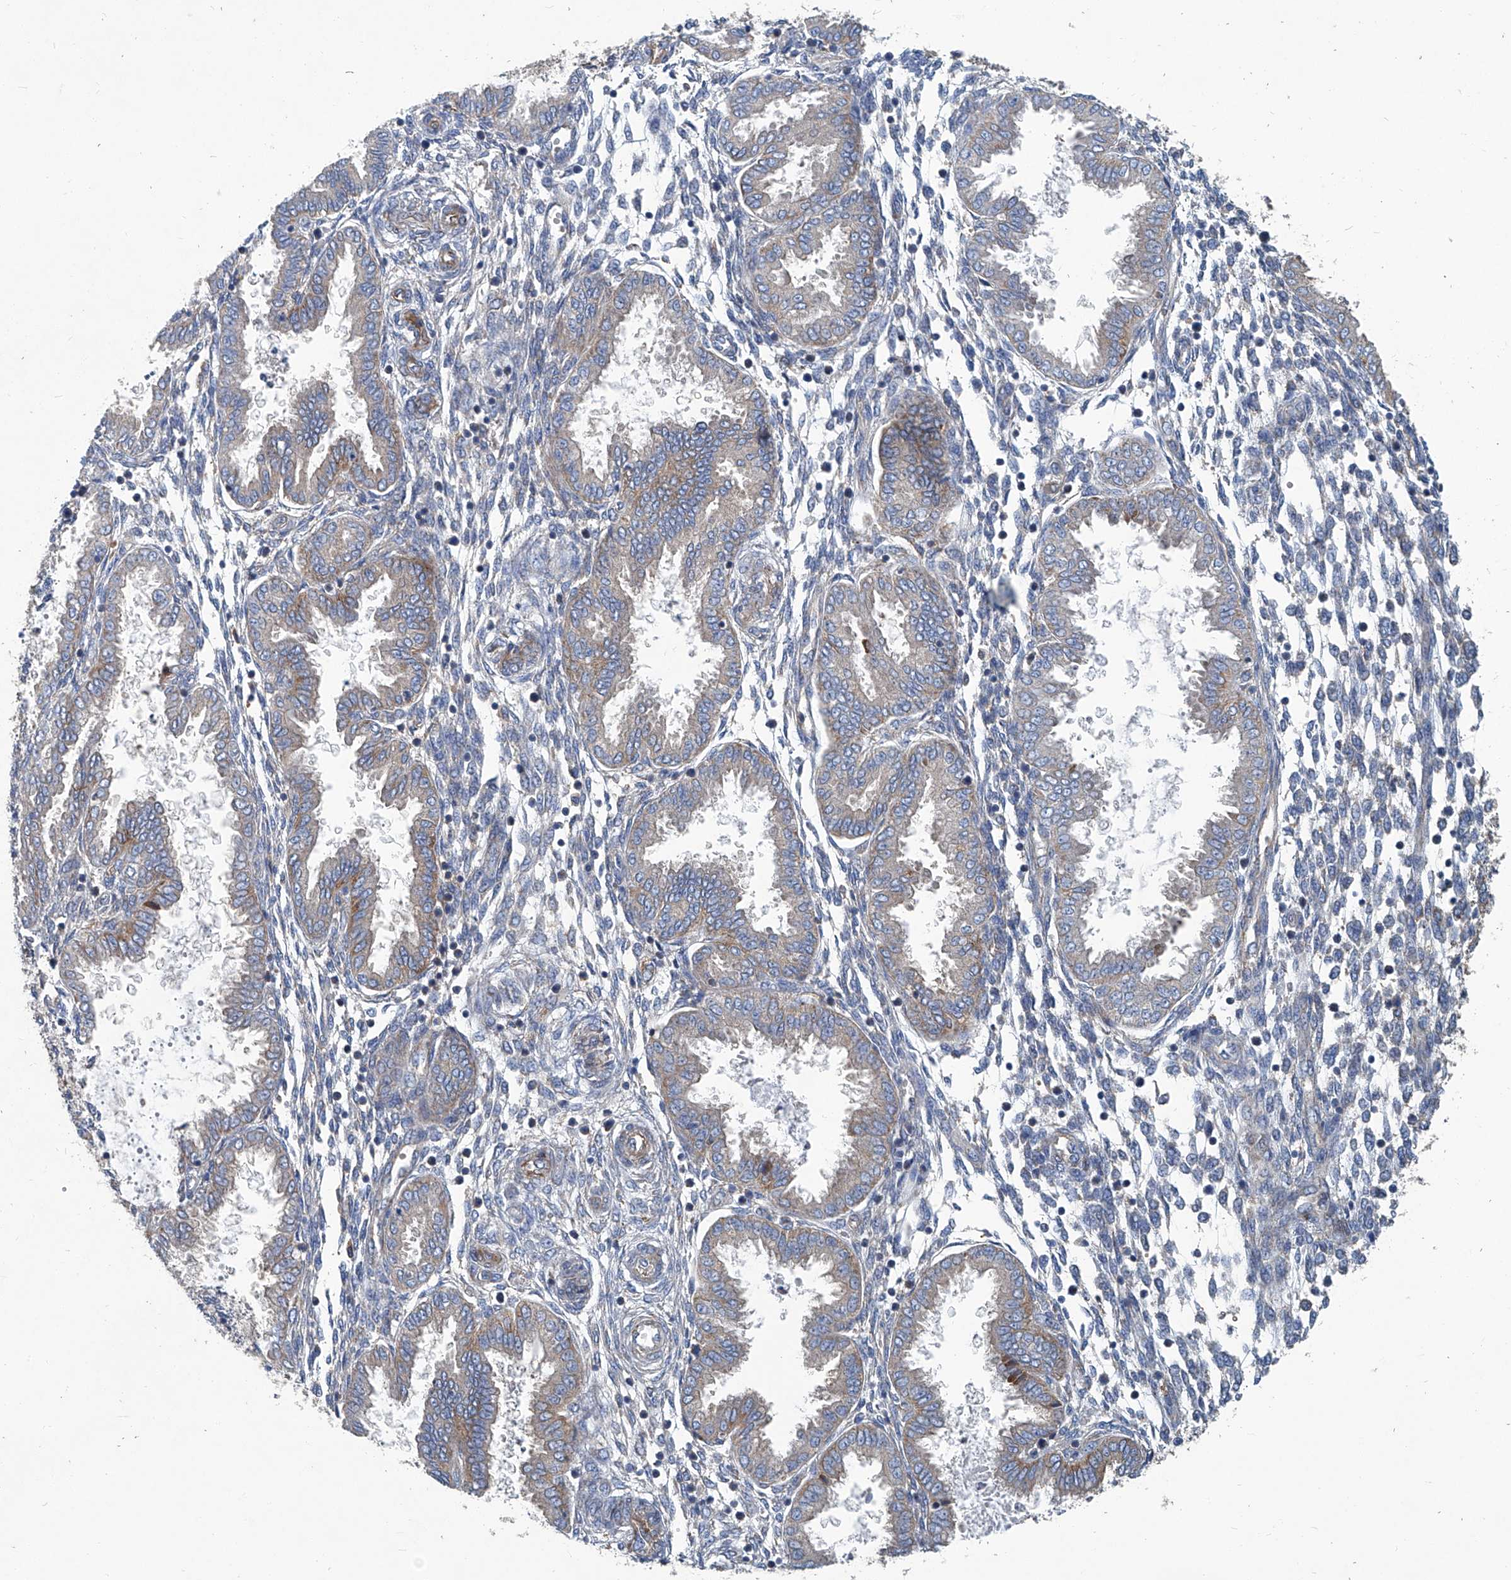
{"staining": {"intensity": "weak", "quantity": "<25%", "location": "cytoplasmic/membranous"}, "tissue": "endometrium", "cell_type": "Cells in endometrial stroma", "image_type": "normal", "snomed": [{"axis": "morphology", "description": "Normal tissue, NOS"}, {"axis": "topography", "description": "Endometrium"}], "caption": "This is a histopathology image of immunohistochemistry (IHC) staining of normal endometrium, which shows no expression in cells in endometrial stroma.", "gene": "PIGH", "patient": {"sex": "female", "age": 33}}